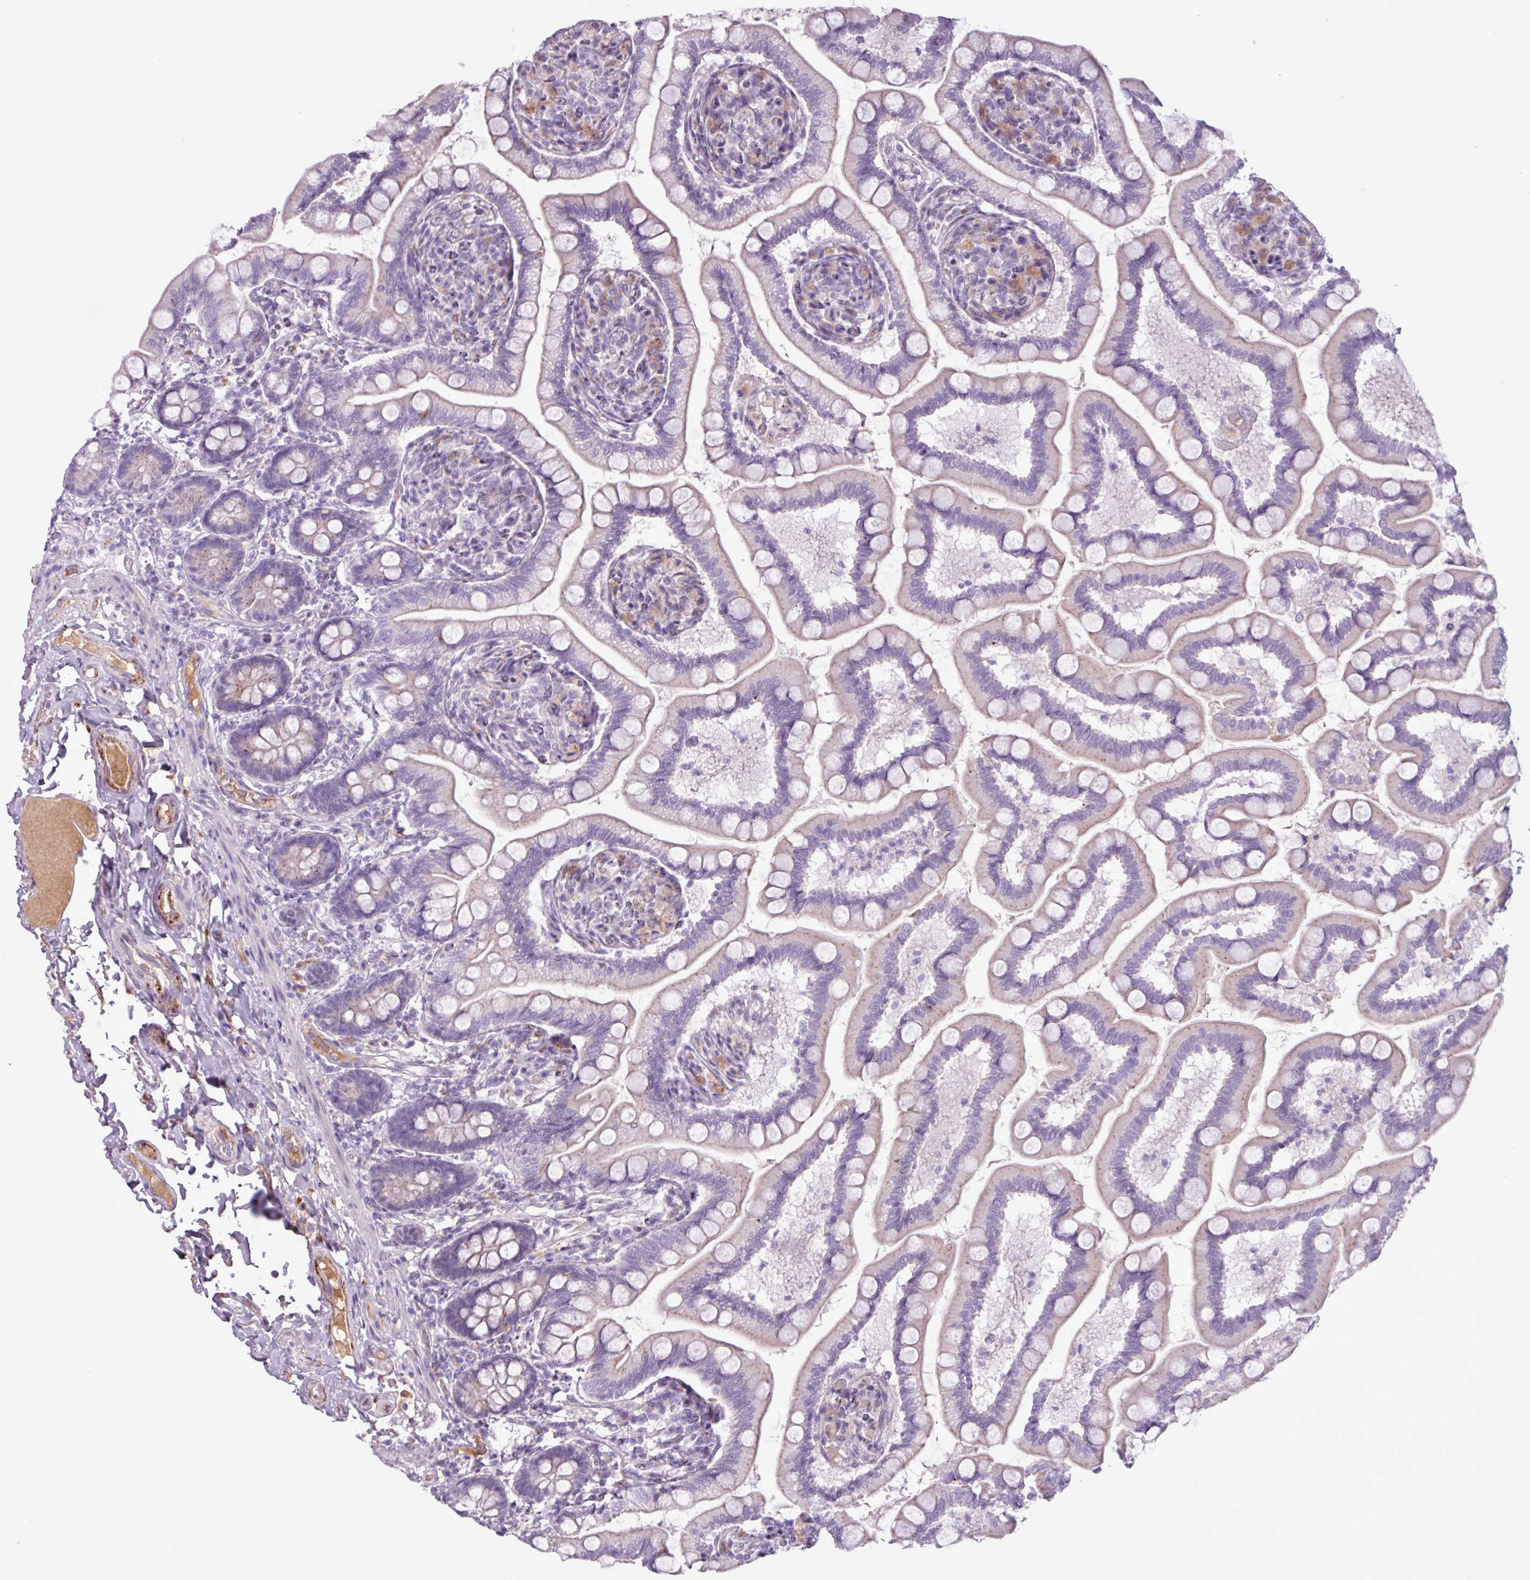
{"staining": {"intensity": "negative", "quantity": "none", "location": "none"}, "tissue": "small intestine", "cell_type": "Glandular cells", "image_type": "normal", "snomed": [{"axis": "morphology", "description": "Normal tissue, NOS"}, {"axis": "topography", "description": "Small intestine"}], "caption": "IHC of benign human small intestine demonstrates no staining in glandular cells. The staining was performed using DAB (3,3'-diaminobenzidine) to visualize the protein expression in brown, while the nuclei were stained in blue with hematoxylin (Magnification: 20x).", "gene": "C4A", "patient": {"sex": "female", "age": 64}}